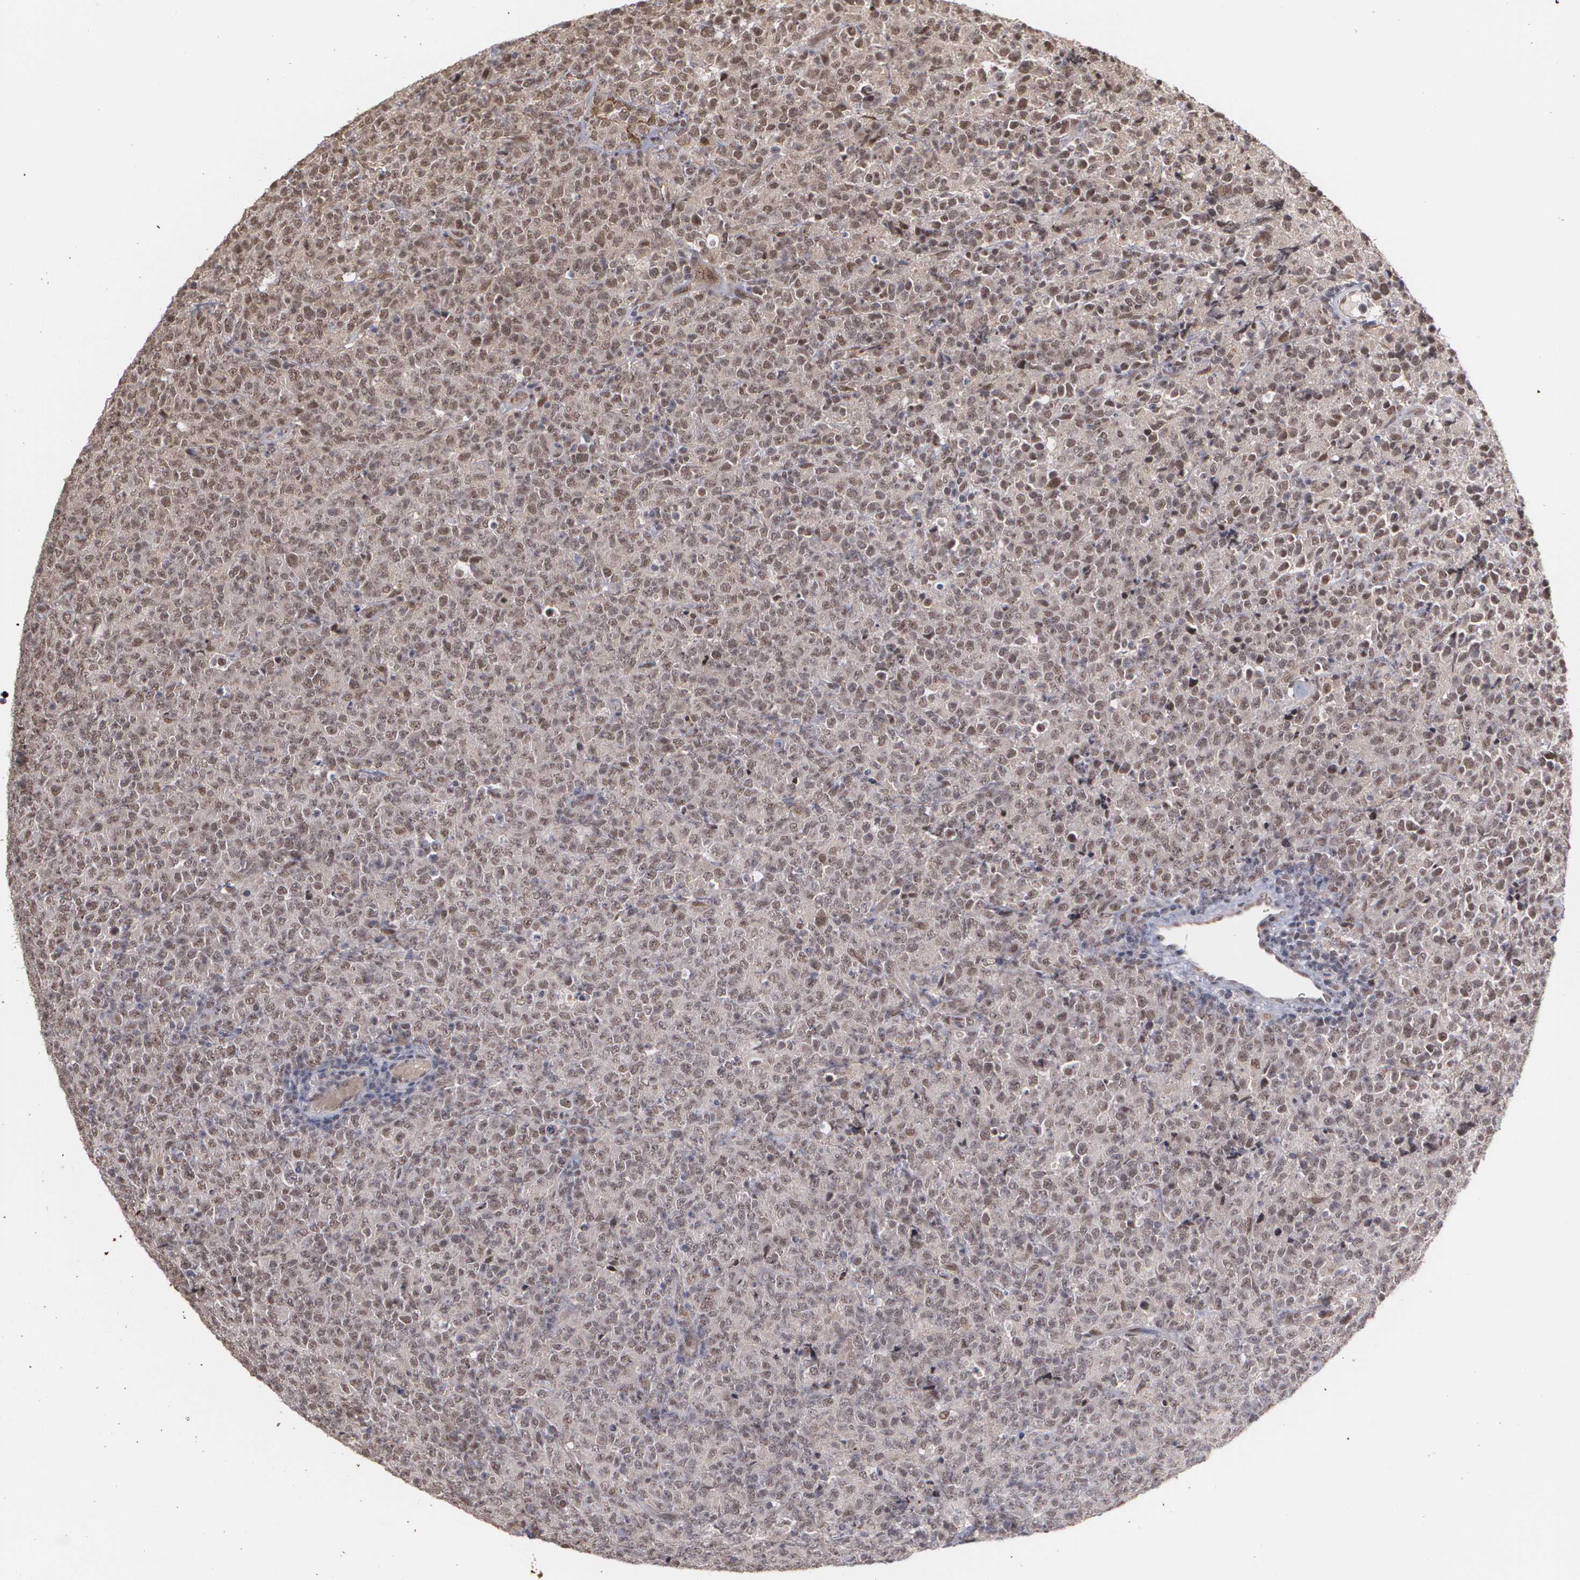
{"staining": {"intensity": "weak", "quantity": ">75%", "location": "cytoplasmic/membranous,nuclear"}, "tissue": "lymphoma", "cell_type": "Tumor cells", "image_type": "cancer", "snomed": [{"axis": "morphology", "description": "Malignant lymphoma, non-Hodgkin's type, High grade"}, {"axis": "topography", "description": "Tonsil"}], "caption": "Brown immunohistochemical staining in human lymphoma displays weak cytoplasmic/membranous and nuclear expression in approximately >75% of tumor cells. The staining is performed using DAB (3,3'-diaminobenzidine) brown chromogen to label protein expression. The nuclei are counter-stained blue using hematoxylin.", "gene": "ZNF75A", "patient": {"sex": "female", "age": 36}}